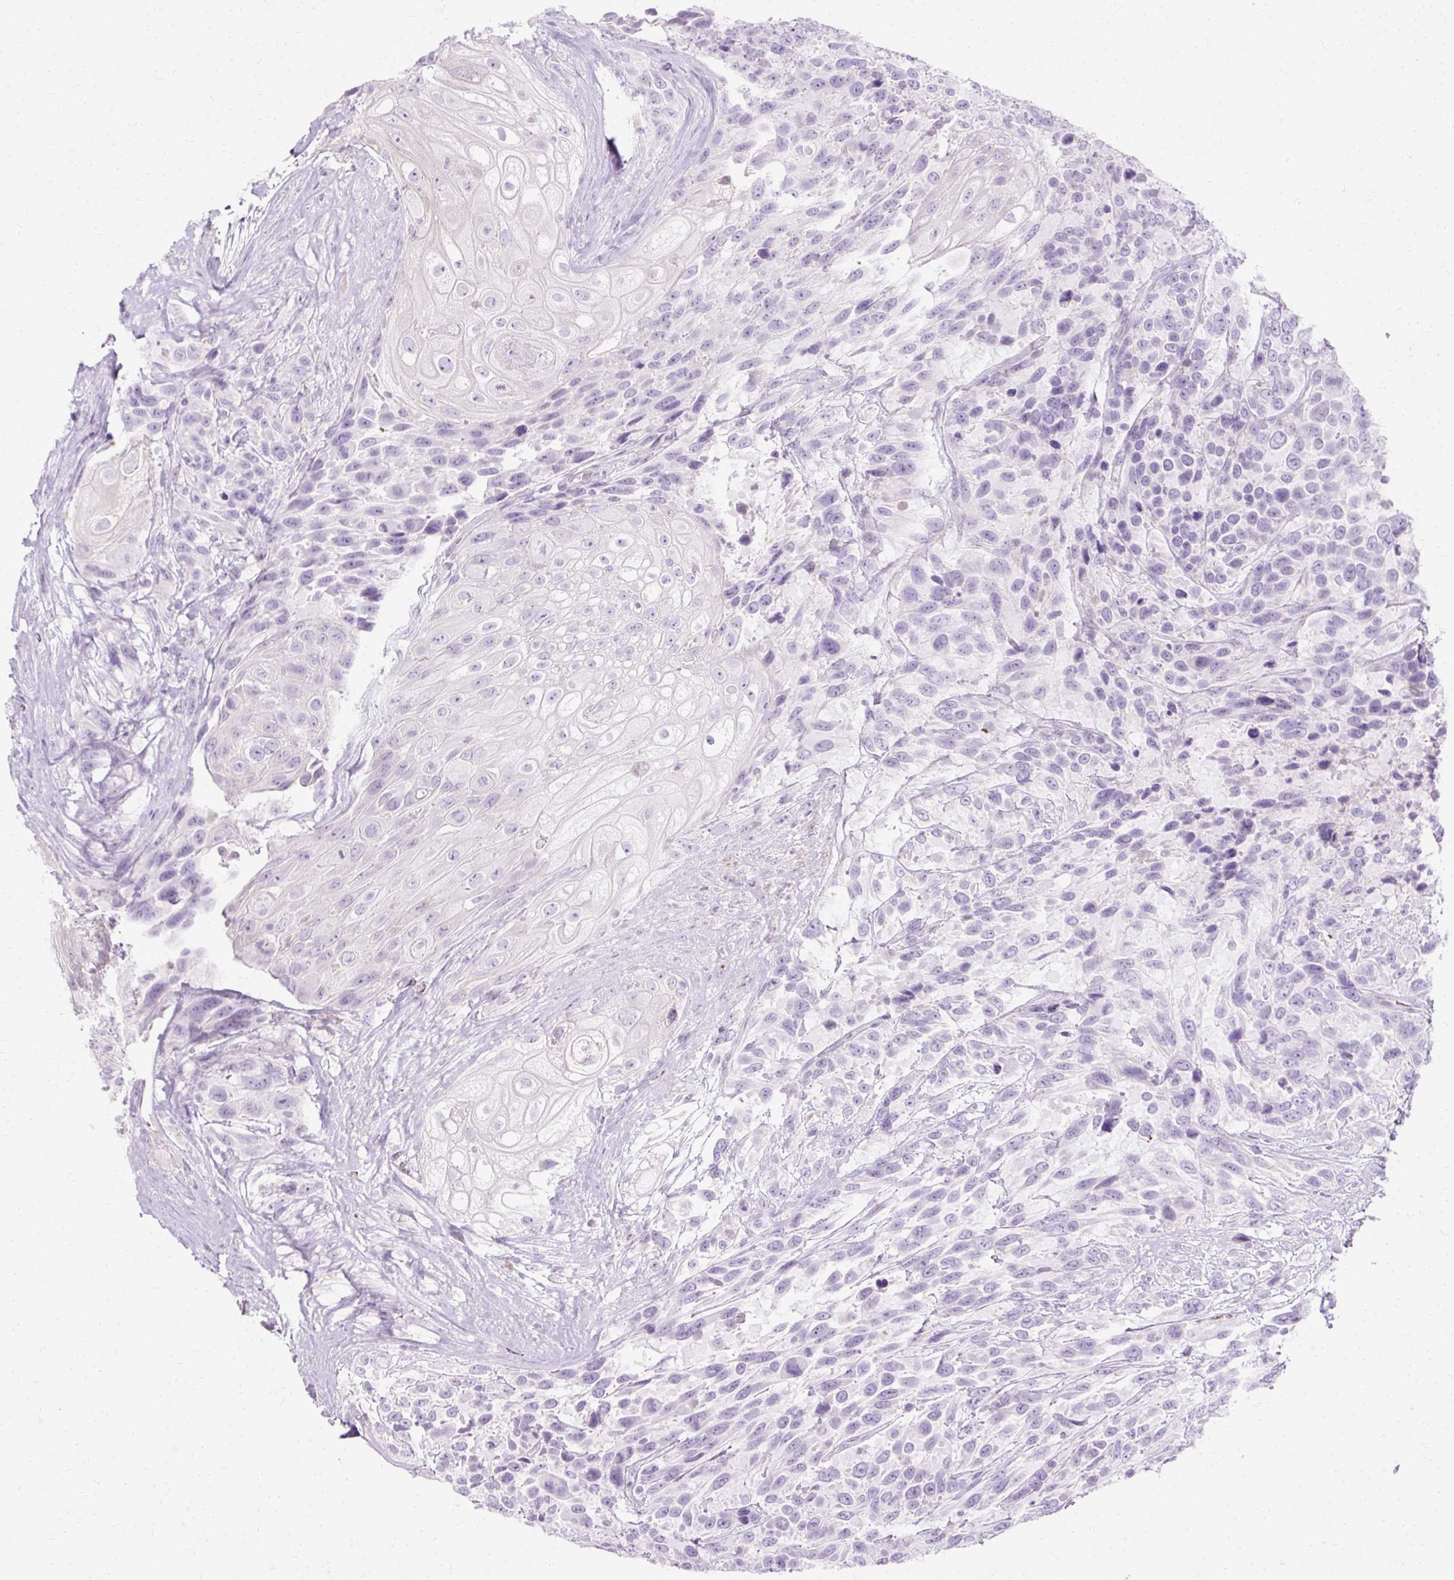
{"staining": {"intensity": "negative", "quantity": "none", "location": "none"}, "tissue": "urothelial cancer", "cell_type": "Tumor cells", "image_type": "cancer", "snomed": [{"axis": "morphology", "description": "Urothelial carcinoma, High grade"}, {"axis": "topography", "description": "Urinary bladder"}], "caption": "Urothelial carcinoma (high-grade) stained for a protein using IHC exhibits no expression tumor cells.", "gene": "HSD11B1", "patient": {"sex": "female", "age": 70}}